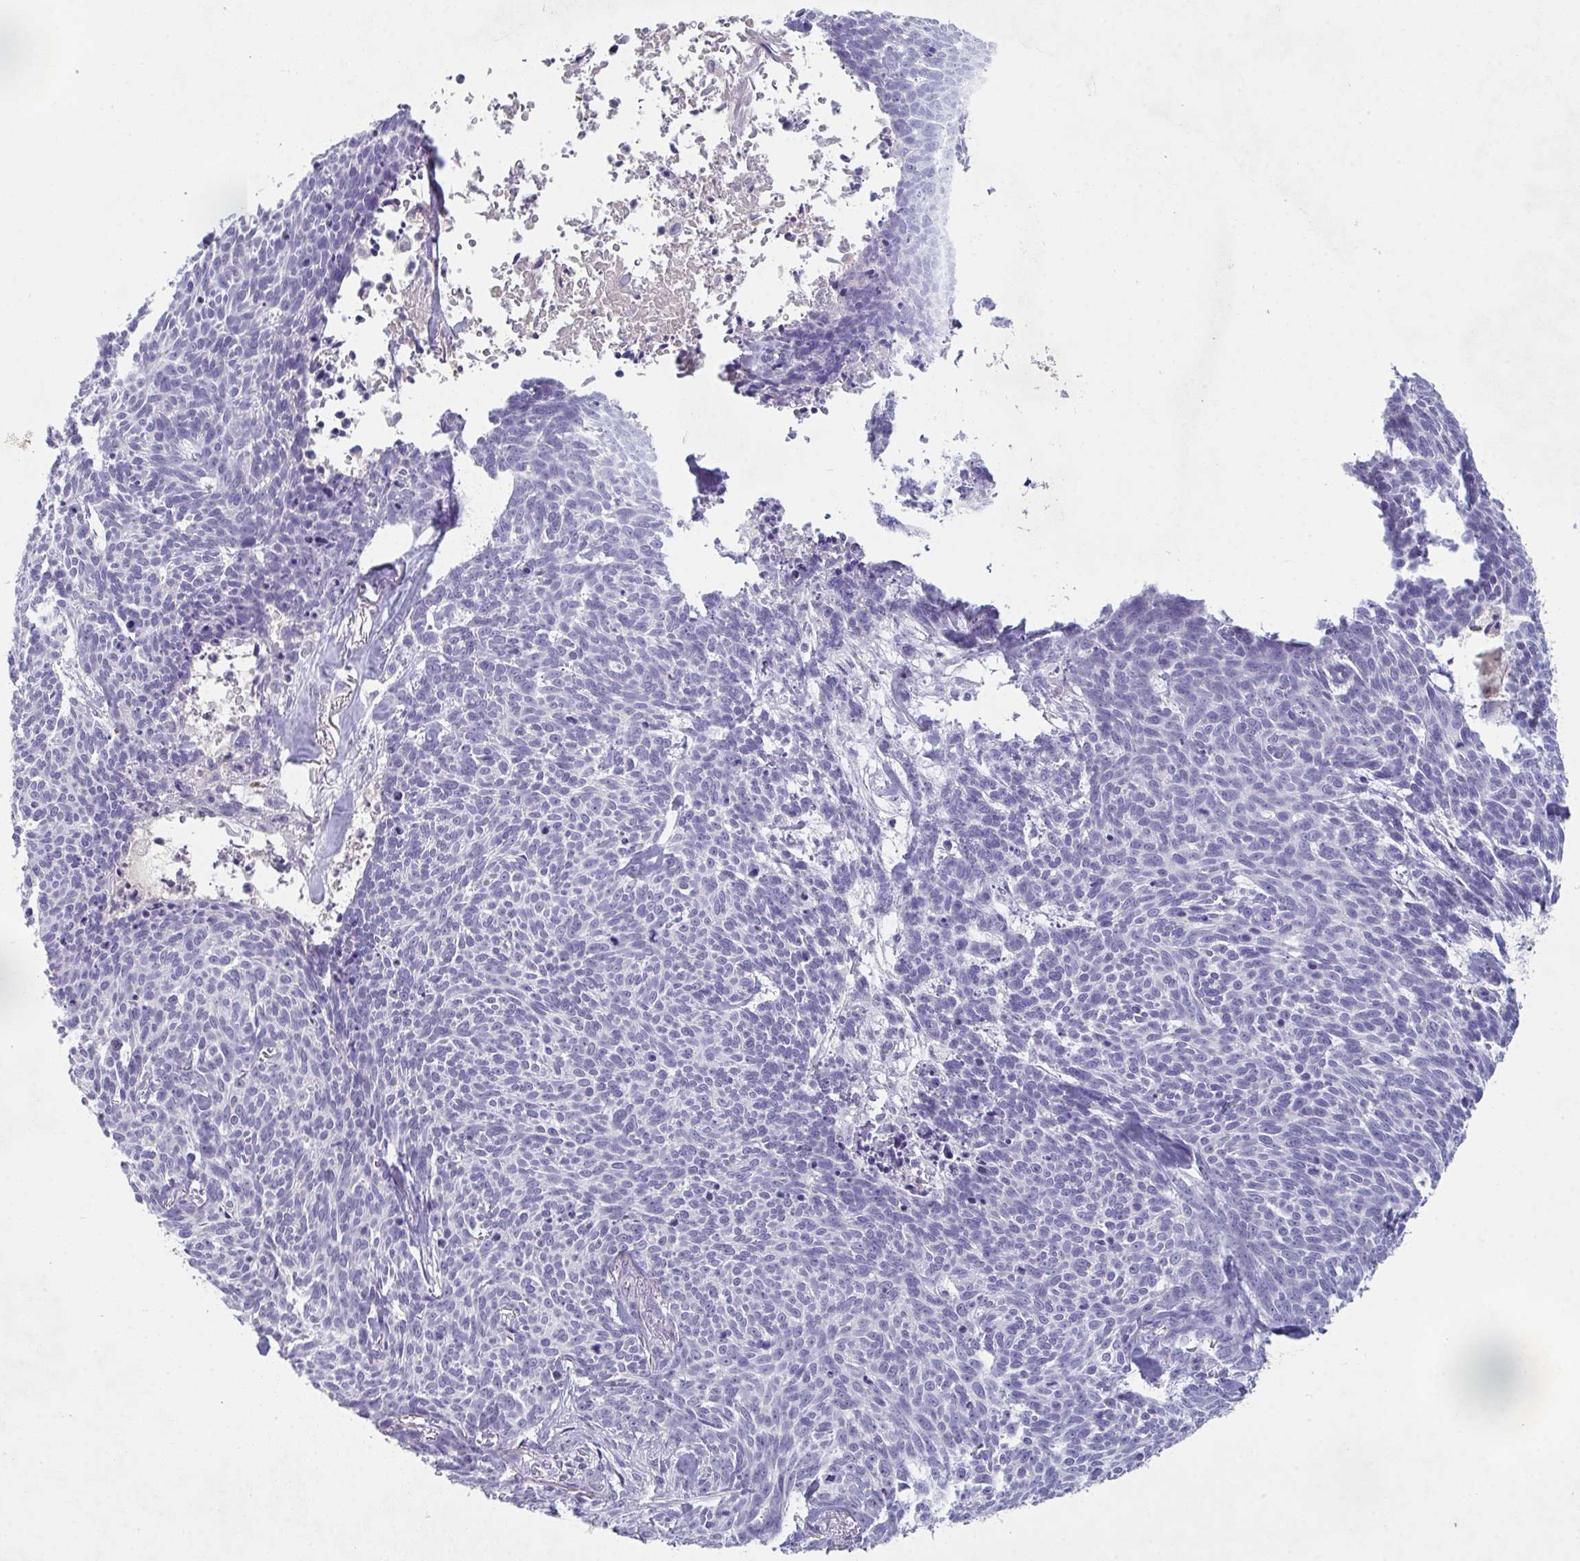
{"staining": {"intensity": "negative", "quantity": "none", "location": "none"}, "tissue": "skin cancer", "cell_type": "Tumor cells", "image_type": "cancer", "snomed": [{"axis": "morphology", "description": "Basal cell carcinoma"}, {"axis": "topography", "description": "Skin"}], "caption": "The immunohistochemistry (IHC) image has no significant staining in tumor cells of skin cancer (basal cell carcinoma) tissue. (Immunohistochemistry, brightfield microscopy, high magnification).", "gene": "ADAM21", "patient": {"sex": "female", "age": 93}}